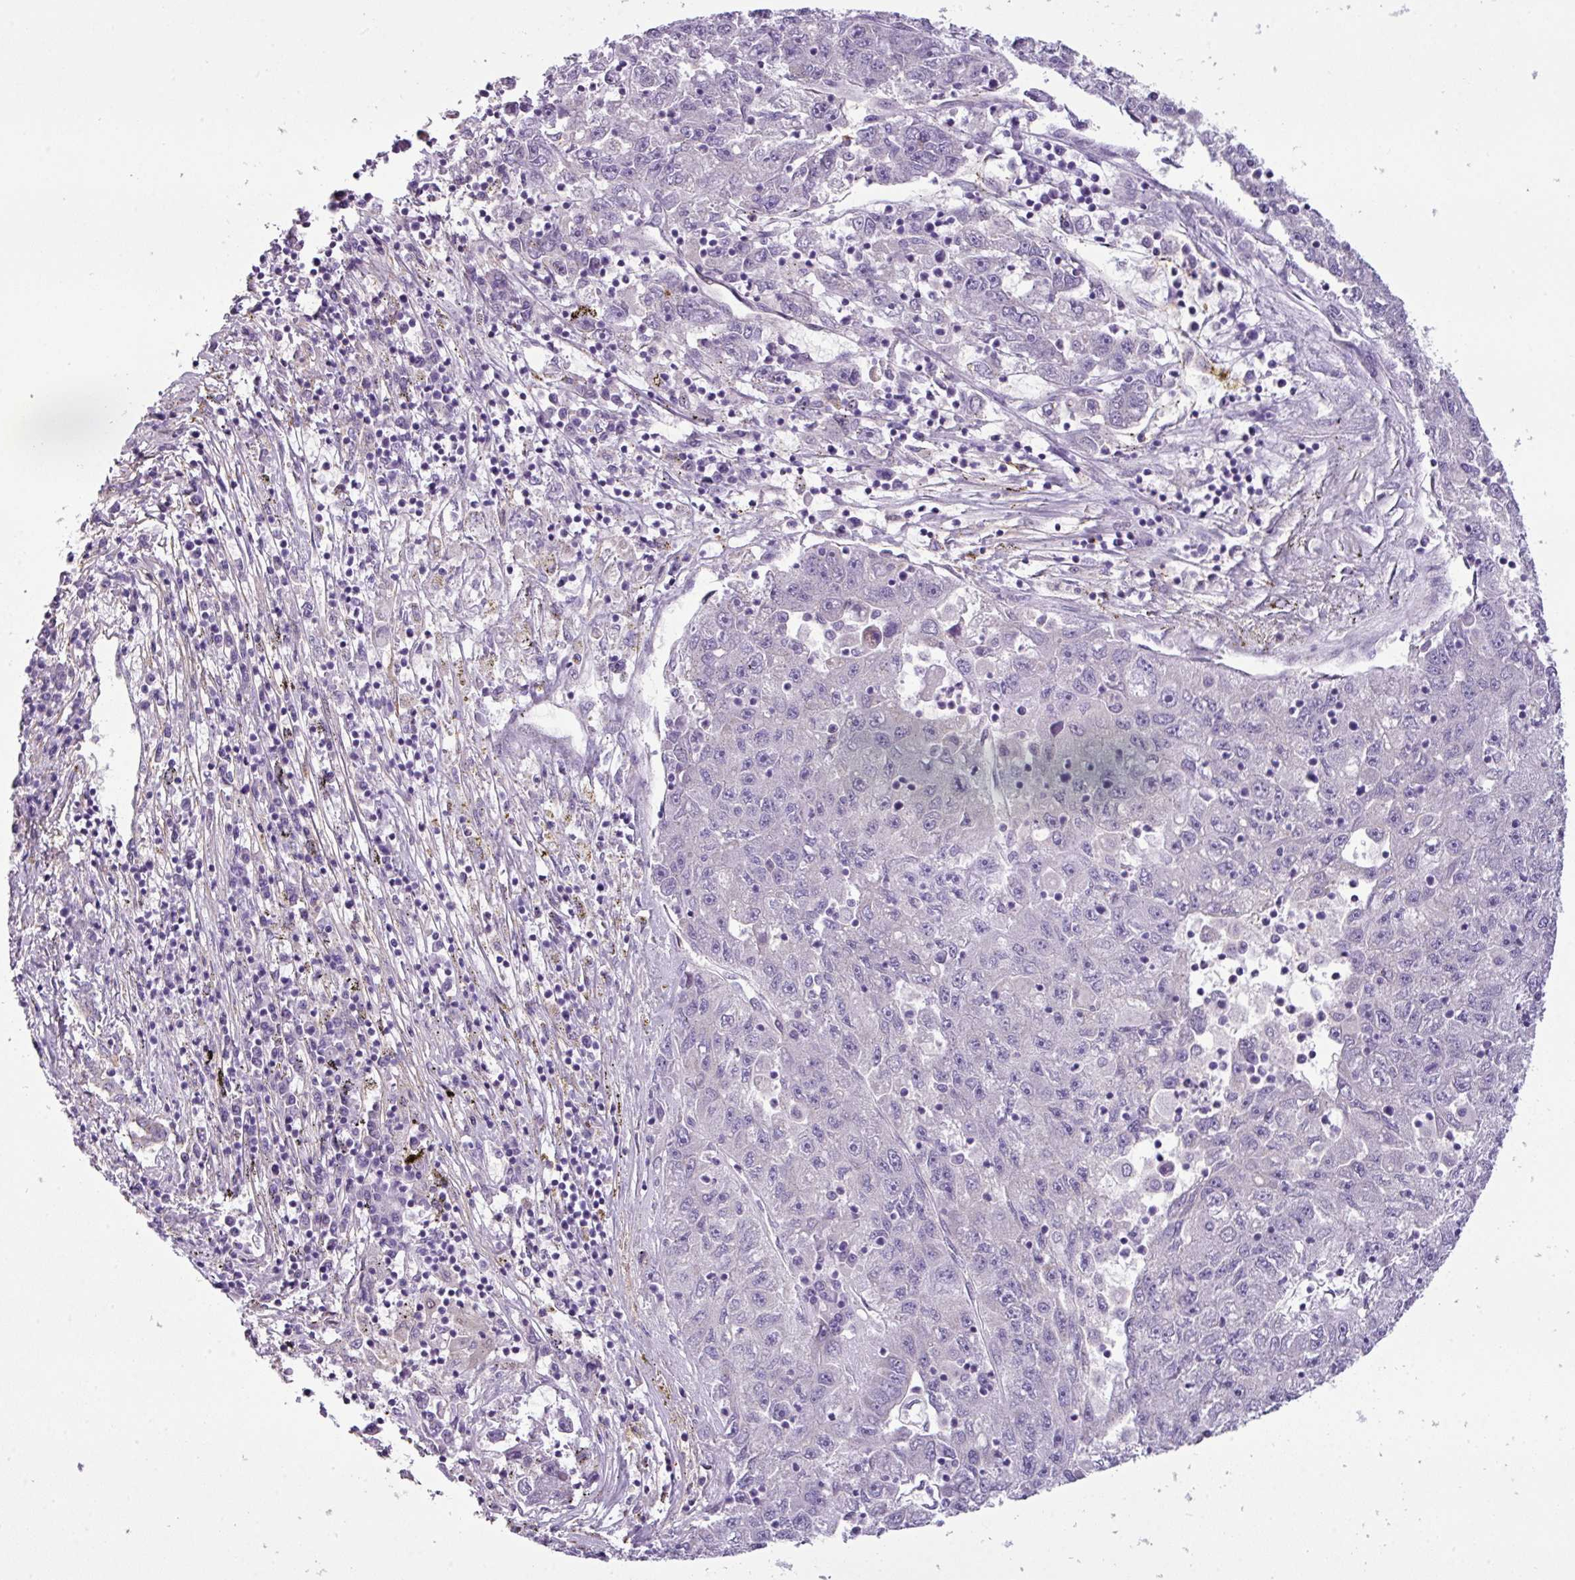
{"staining": {"intensity": "negative", "quantity": "none", "location": "none"}, "tissue": "liver cancer", "cell_type": "Tumor cells", "image_type": "cancer", "snomed": [{"axis": "morphology", "description": "Carcinoma, Hepatocellular, NOS"}, {"axis": "topography", "description": "Liver"}], "caption": "The immunohistochemistry (IHC) photomicrograph has no significant staining in tumor cells of hepatocellular carcinoma (liver) tissue.", "gene": "TMEM178B", "patient": {"sex": "male", "age": 49}}